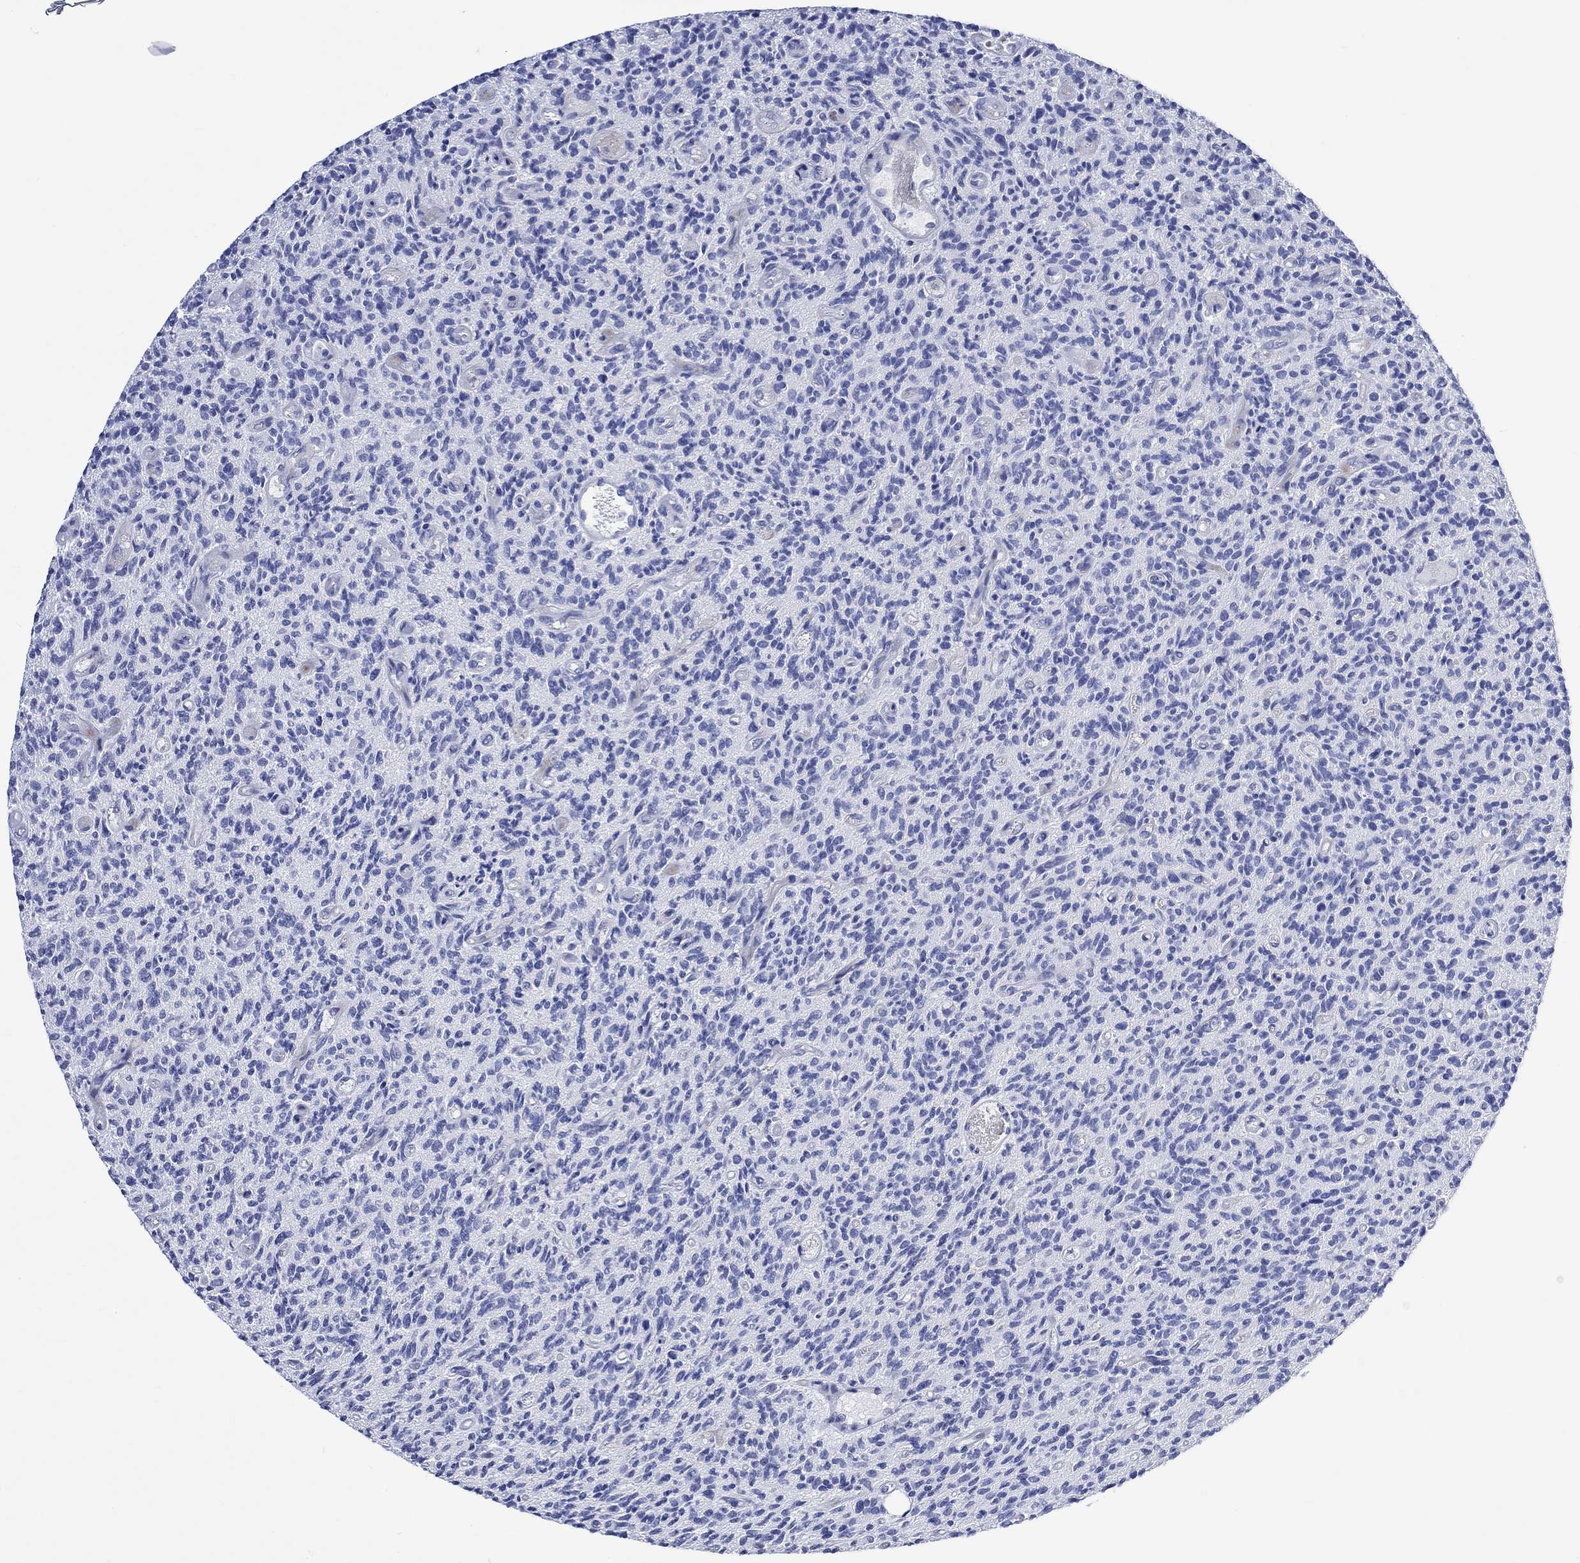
{"staining": {"intensity": "negative", "quantity": "none", "location": "none"}, "tissue": "glioma", "cell_type": "Tumor cells", "image_type": "cancer", "snomed": [{"axis": "morphology", "description": "Glioma, malignant, High grade"}, {"axis": "topography", "description": "Brain"}], "caption": "High power microscopy image of an IHC micrograph of high-grade glioma (malignant), revealing no significant expression in tumor cells.", "gene": "NRIP3", "patient": {"sex": "male", "age": 64}}